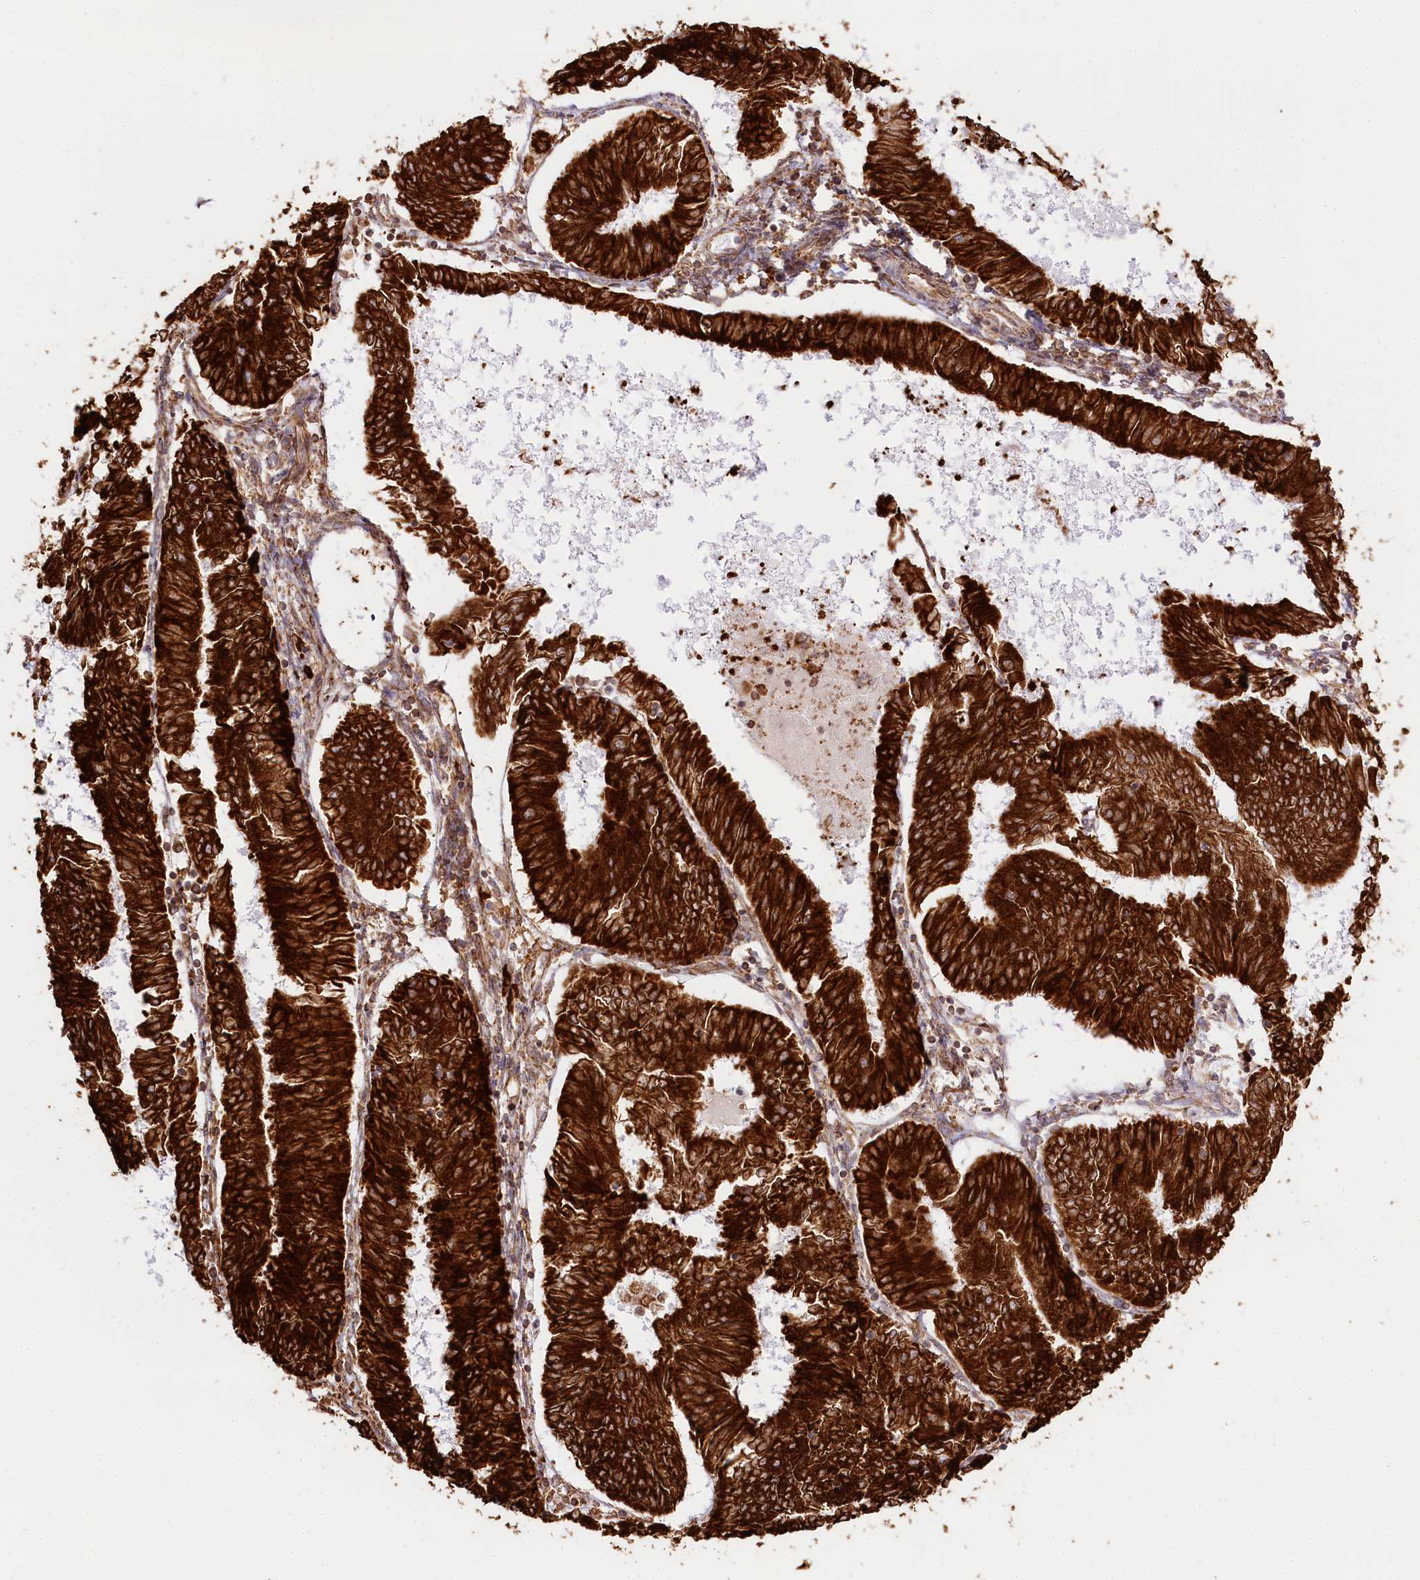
{"staining": {"intensity": "strong", "quantity": ">75%", "location": "cytoplasmic/membranous"}, "tissue": "endometrial cancer", "cell_type": "Tumor cells", "image_type": "cancer", "snomed": [{"axis": "morphology", "description": "Adenocarcinoma, NOS"}, {"axis": "topography", "description": "Endometrium"}], "caption": "Strong cytoplasmic/membranous protein staining is appreciated in approximately >75% of tumor cells in endometrial adenocarcinoma.", "gene": "CNPY2", "patient": {"sex": "female", "age": 58}}